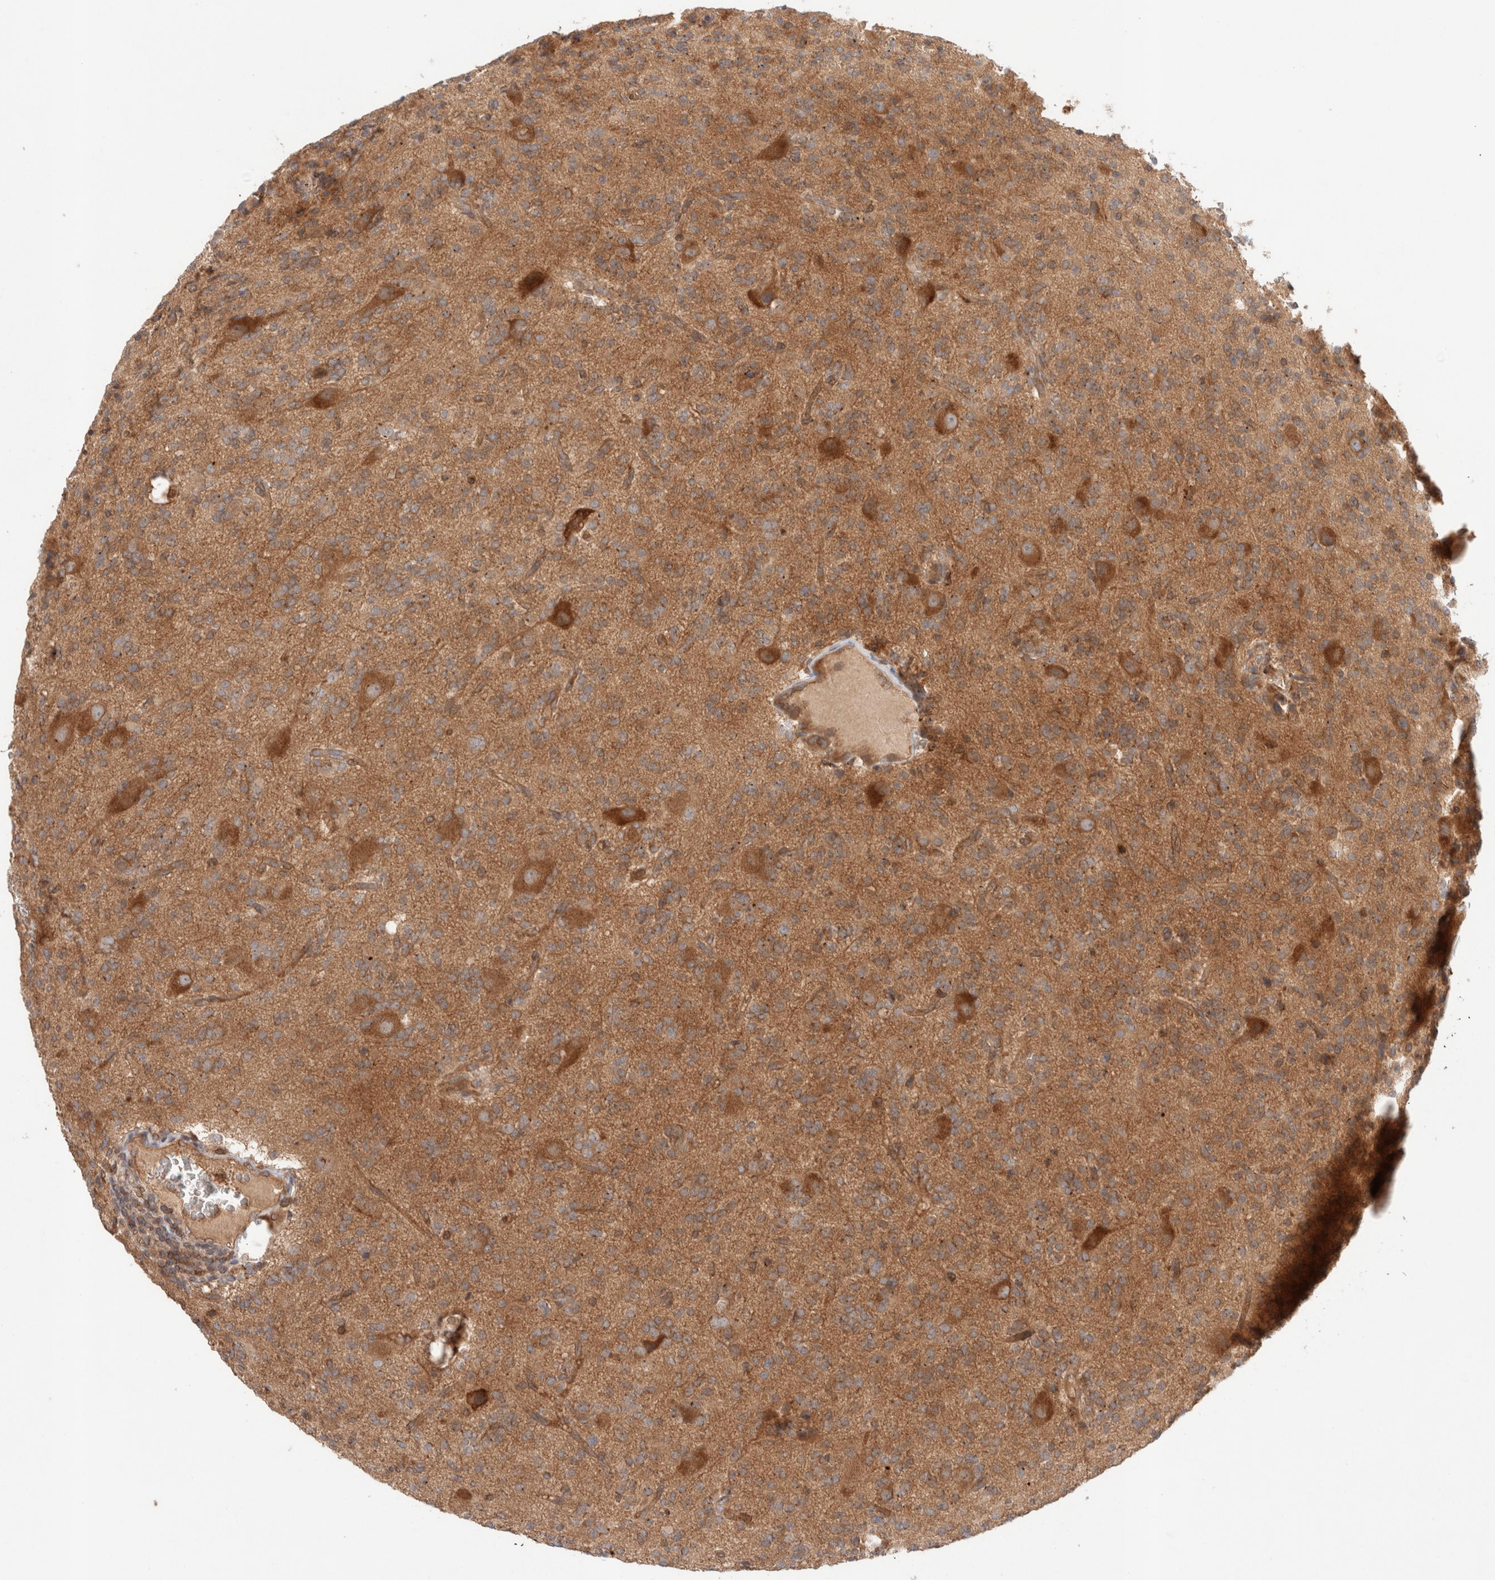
{"staining": {"intensity": "moderate", "quantity": ">75%", "location": "cytoplasmic/membranous"}, "tissue": "glioma", "cell_type": "Tumor cells", "image_type": "cancer", "snomed": [{"axis": "morphology", "description": "Glioma, malignant, High grade"}, {"axis": "topography", "description": "Brain"}], "caption": "This is a photomicrograph of IHC staining of malignant glioma (high-grade), which shows moderate expression in the cytoplasmic/membranous of tumor cells.", "gene": "SIKE1", "patient": {"sex": "male", "age": 34}}